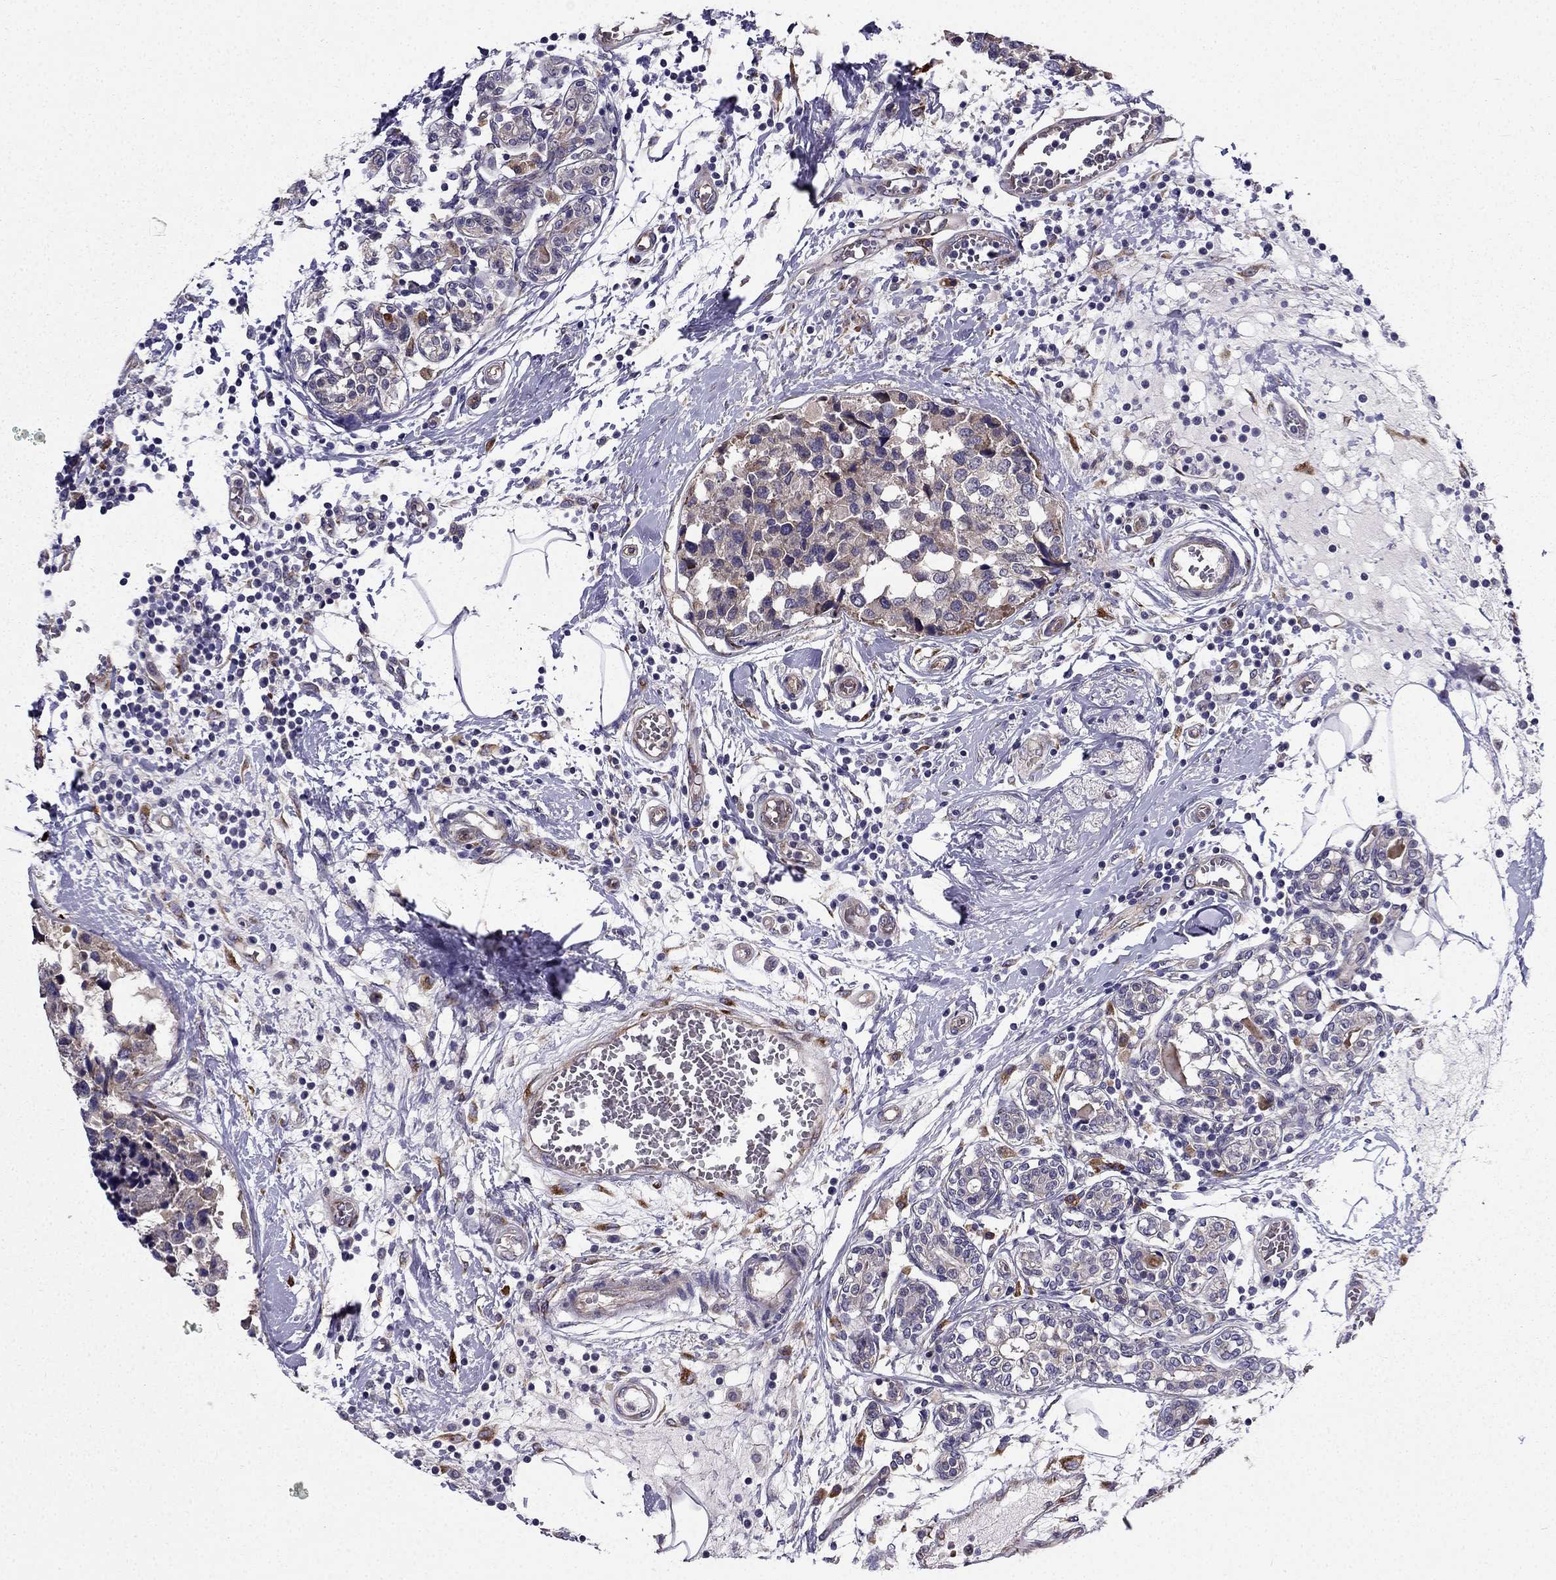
{"staining": {"intensity": "moderate", "quantity": "<25%", "location": "cytoplasmic/membranous"}, "tissue": "breast cancer", "cell_type": "Tumor cells", "image_type": "cancer", "snomed": [{"axis": "morphology", "description": "Lobular carcinoma"}, {"axis": "topography", "description": "Breast"}], "caption": "Moderate cytoplasmic/membranous expression for a protein is identified in about <25% of tumor cells of lobular carcinoma (breast) using IHC.", "gene": "ARHGEF28", "patient": {"sex": "female", "age": 59}}